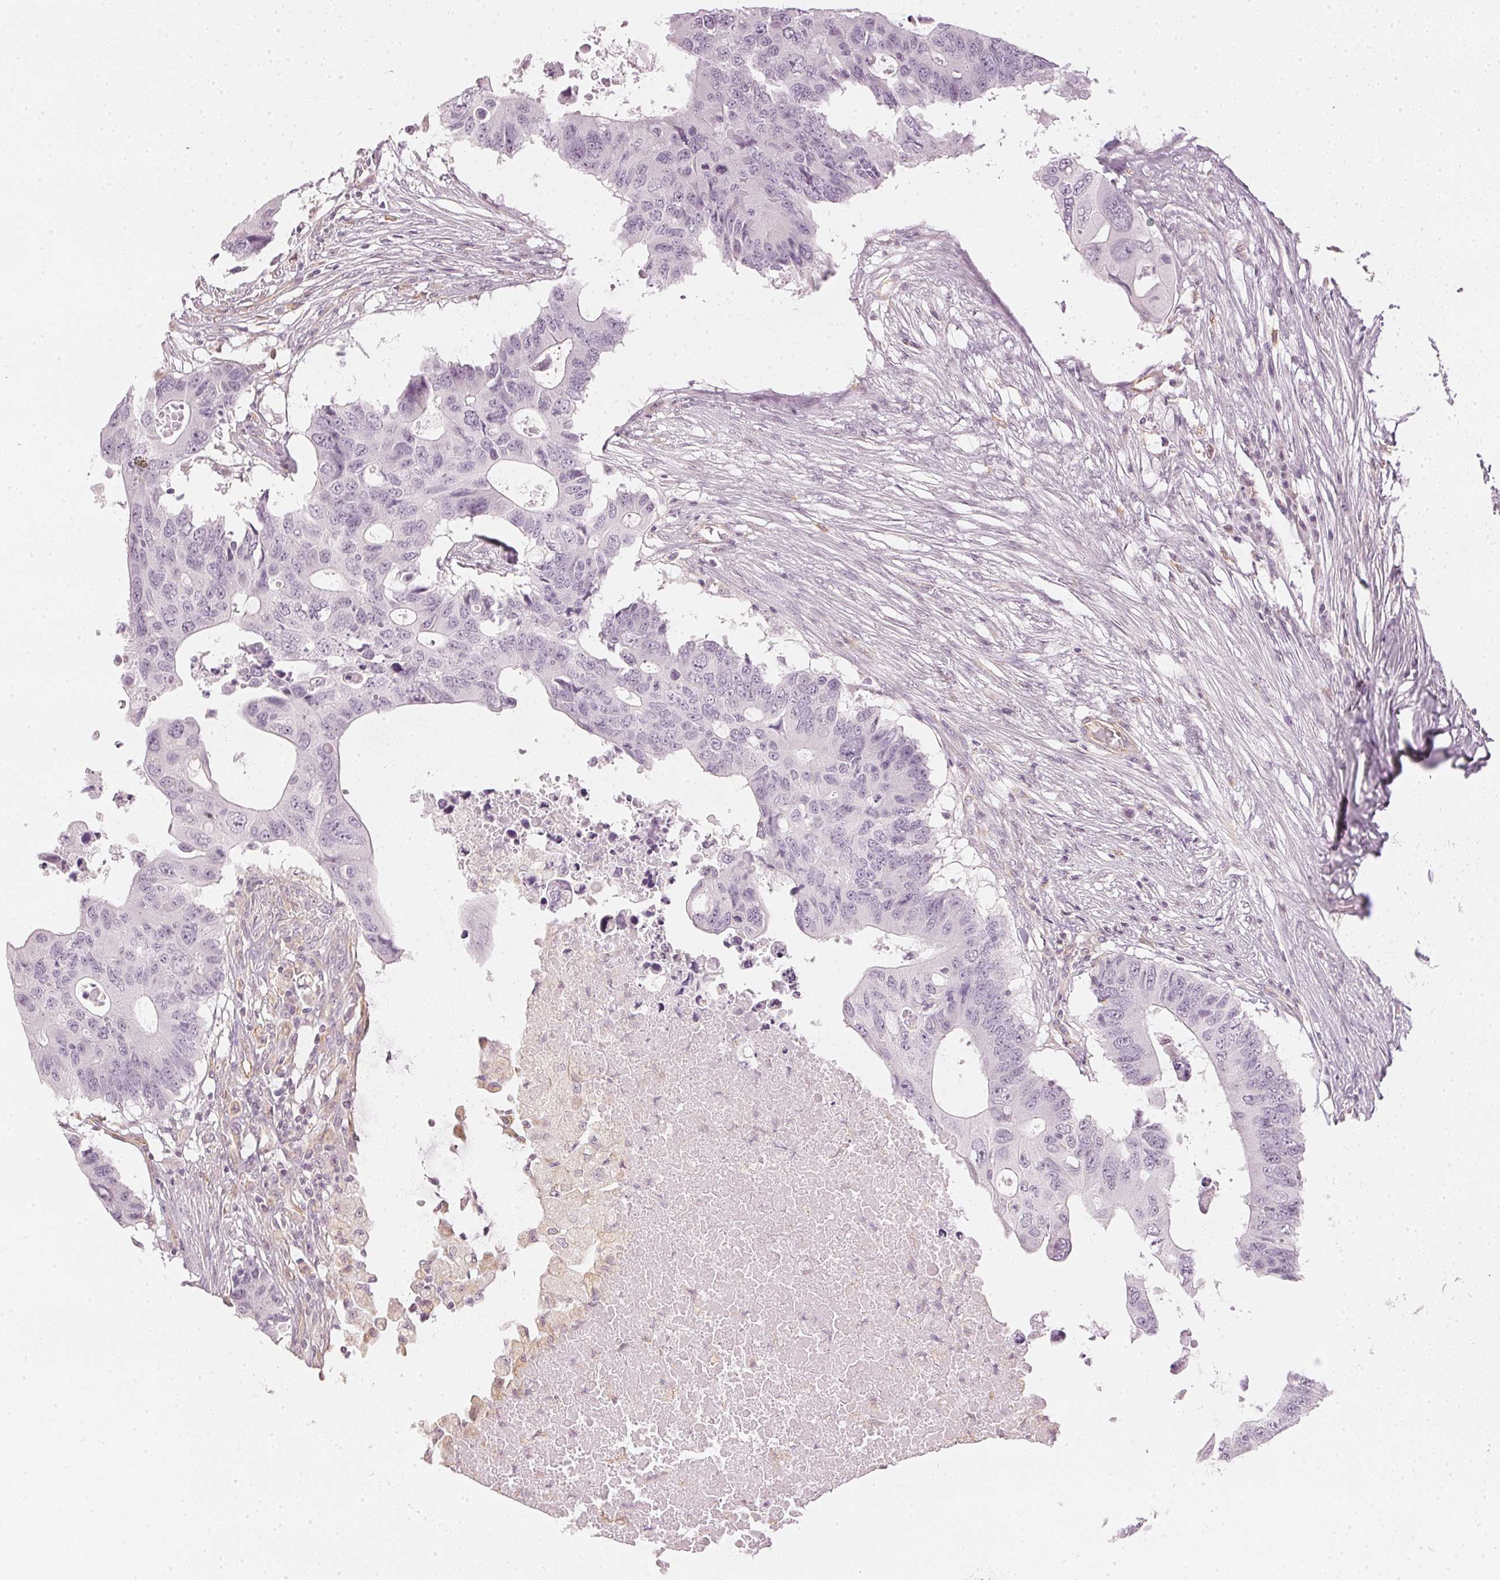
{"staining": {"intensity": "negative", "quantity": "none", "location": "none"}, "tissue": "colorectal cancer", "cell_type": "Tumor cells", "image_type": "cancer", "snomed": [{"axis": "morphology", "description": "Adenocarcinoma, NOS"}, {"axis": "topography", "description": "Colon"}], "caption": "Human colorectal cancer (adenocarcinoma) stained for a protein using immunohistochemistry (IHC) shows no expression in tumor cells.", "gene": "APLP1", "patient": {"sex": "male", "age": 71}}